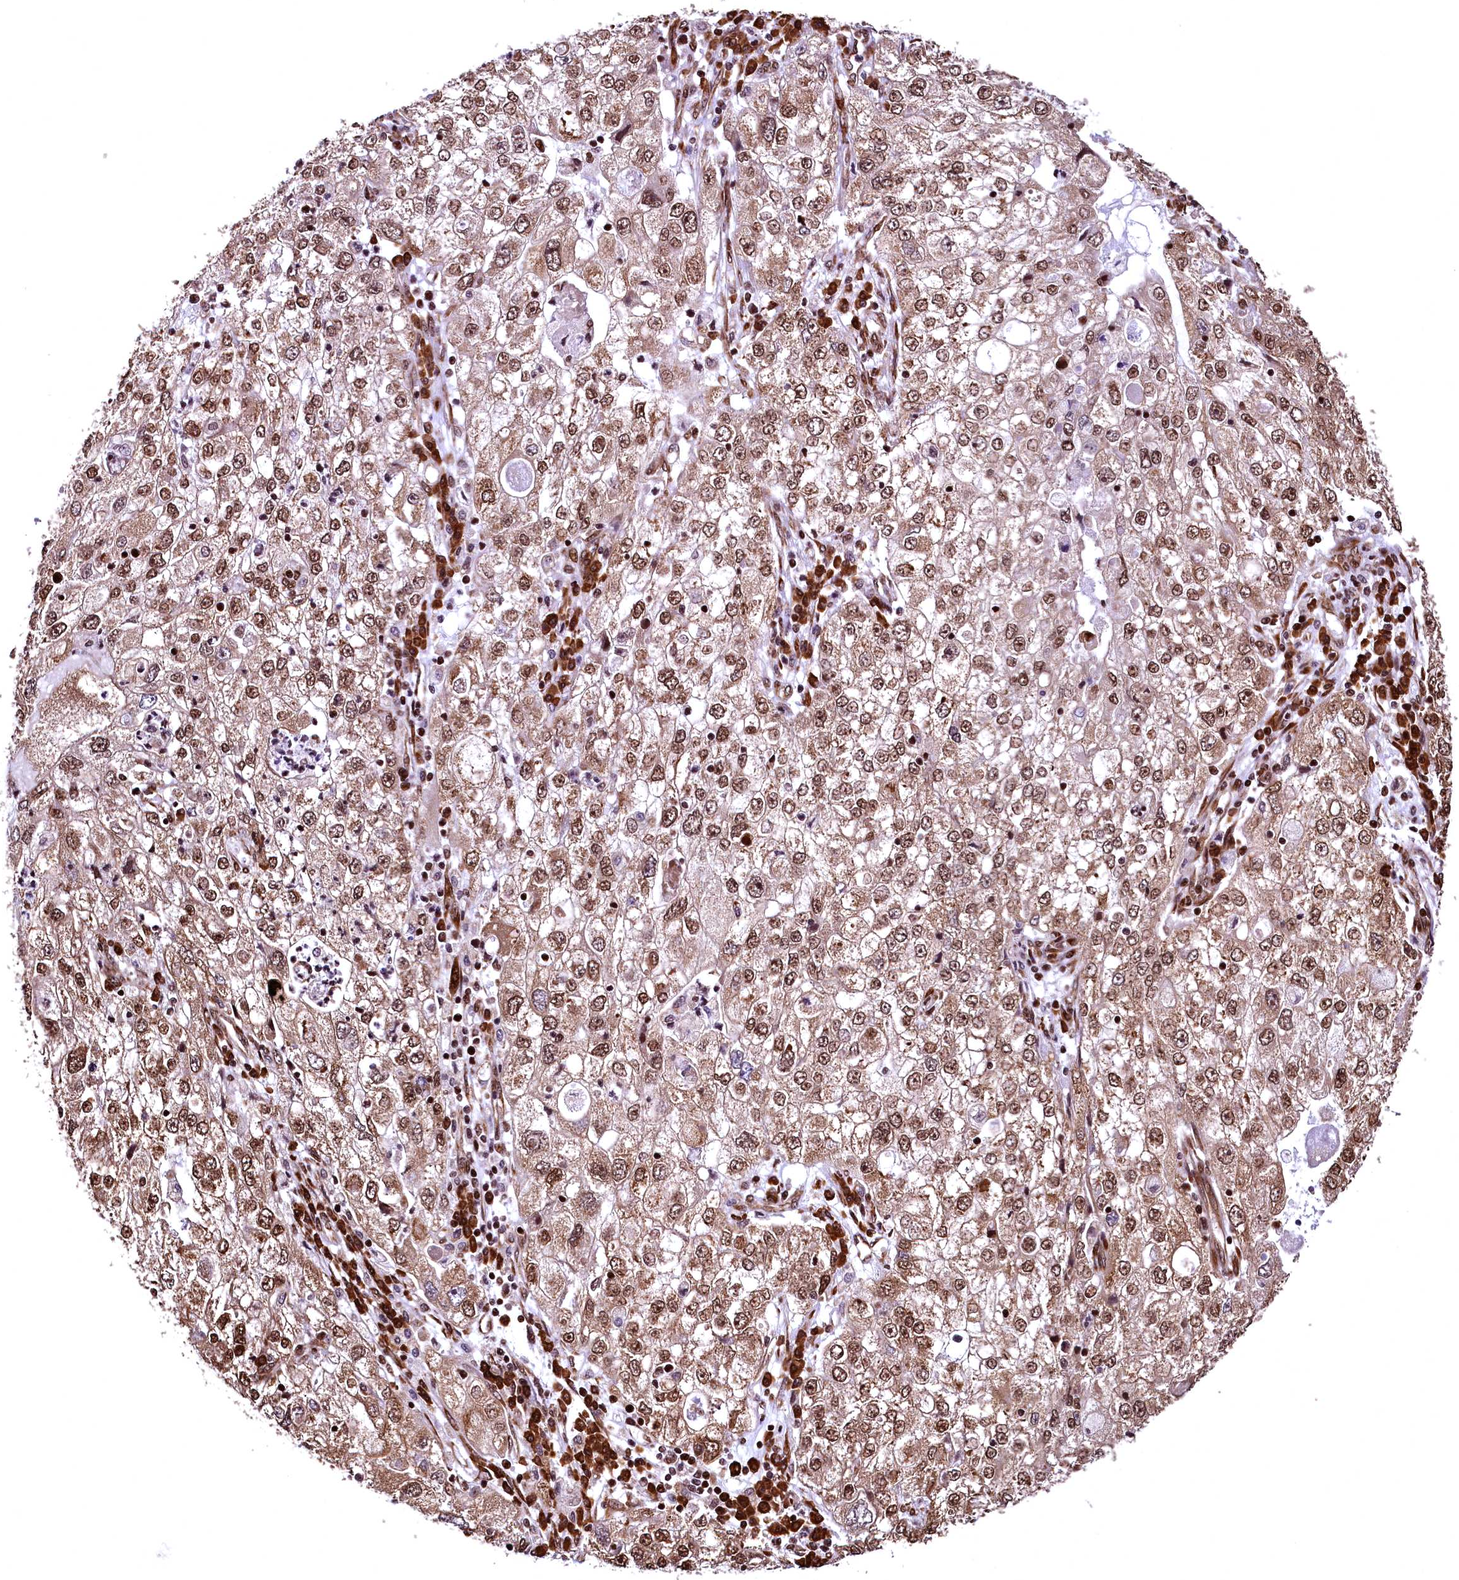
{"staining": {"intensity": "moderate", "quantity": ">75%", "location": "cytoplasmic/membranous,nuclear"}, "tissue": "endometrial cancer", "cell_type": "Tumor cells", "image_type": "cancer", "snomed": [{"axis": "morphology", "description": "Adenocarcinoma, NOS"}, {"axis": "topography", "description": "Endometrium"}], "caption": "Protein analysis of adenocarcinoma (endometrial) tissue displays moderate cytoplasmic/membranous and nuclear staining in approximately >75% of tumor cells. The staining is performed using DAB (3,3'-diaminobenzidine) brown chromogen to label protein expression. The nuclei are counter-stained blue using hematoxylin.", "gene": "PDS5B", "patient": {"sex": "female", "age": 49}}